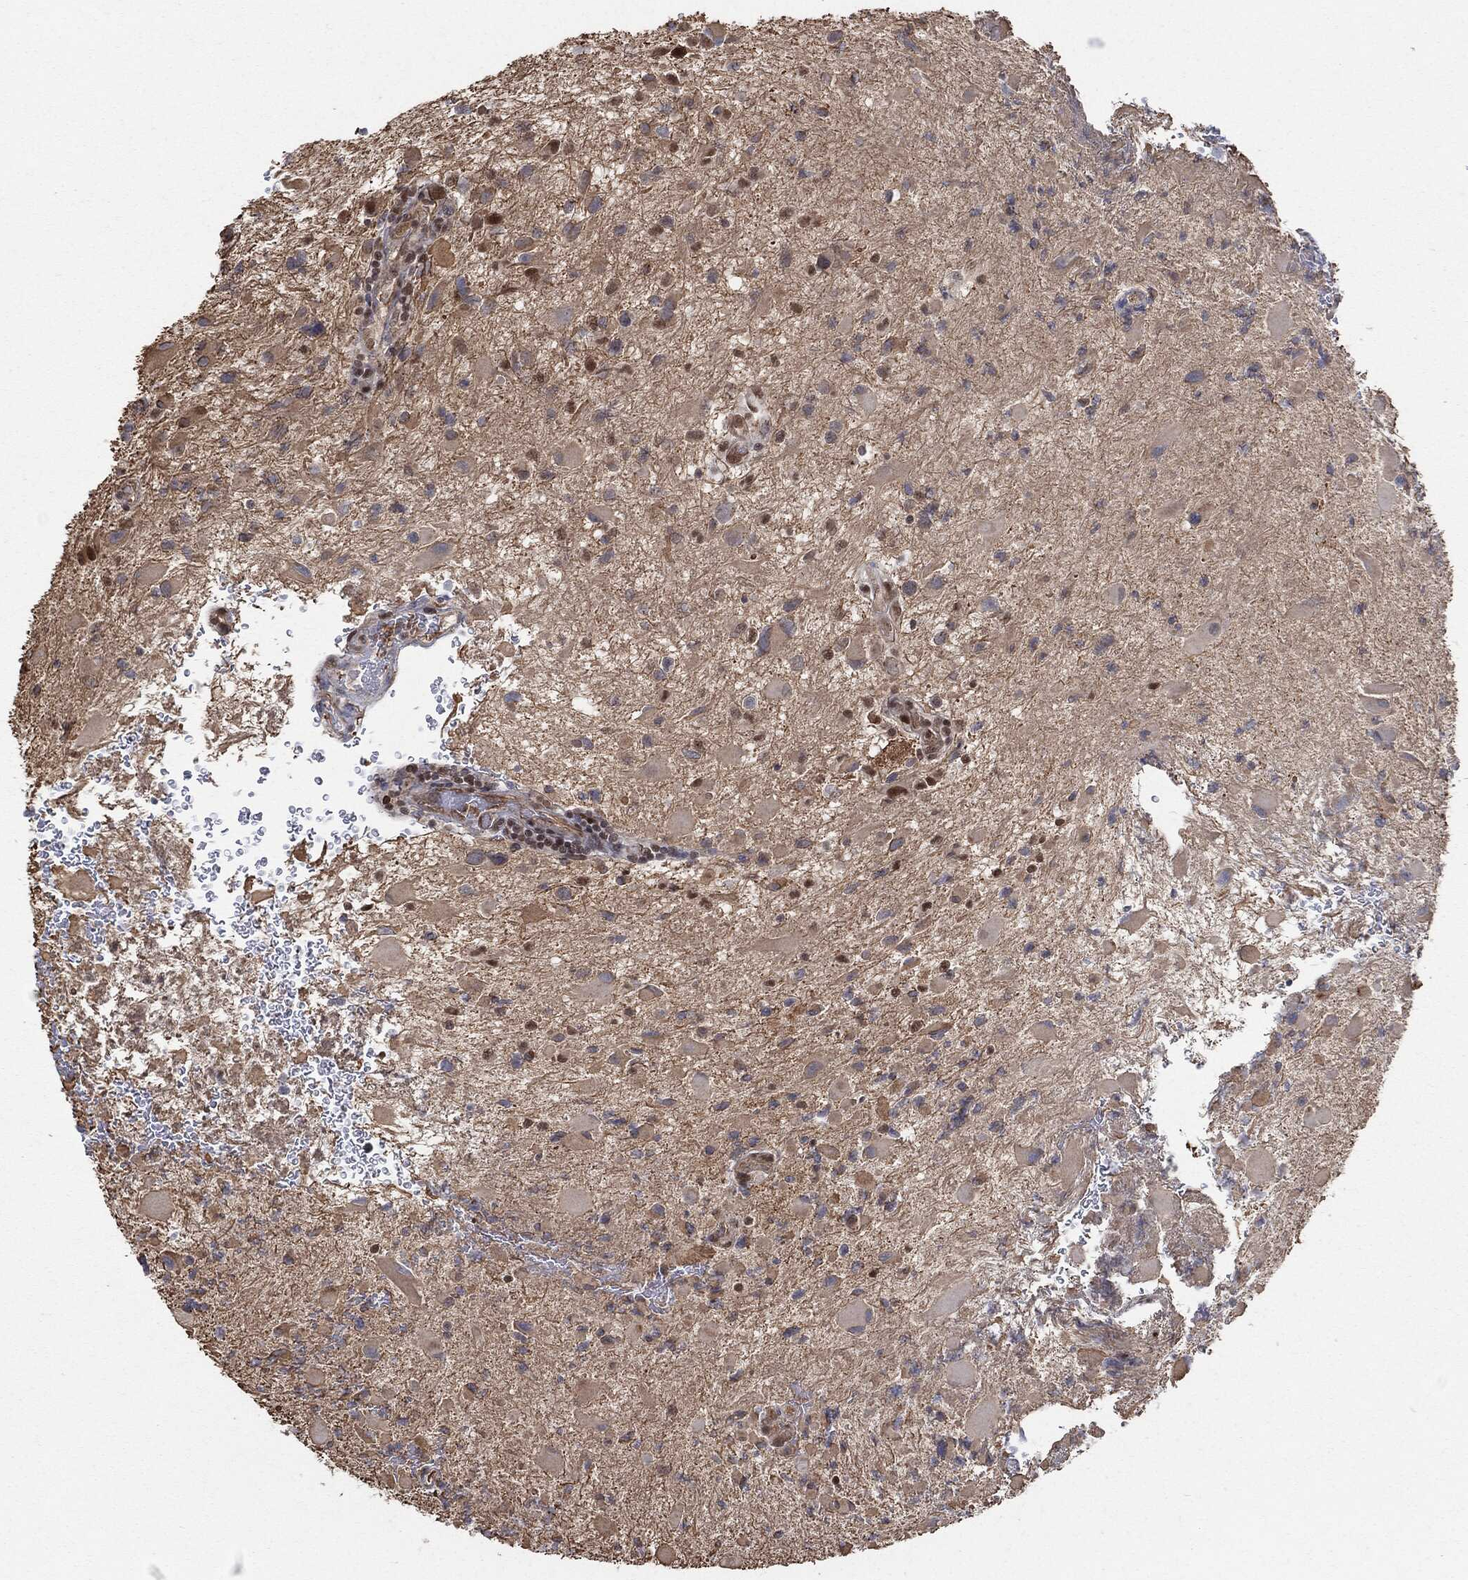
{"staining": {"intensity": "strong", "quantity": "<25%", "location": "nuclear"}, "tissue": "glioma", "cell_type": "Tumor cells", "image_type": "cancer", "snomed": [{"axis": "morphology", "description": "Glioma, malignant, Low grade"}, {"axis": "topography", "description": "Brain"}], "caption": "Protein expression analysis of human glioma reveals strong nuclear staining in approximately <25% of tumor cells.", "gene": "TP53RK", "patient": {"sex": "female", "age": 32}}